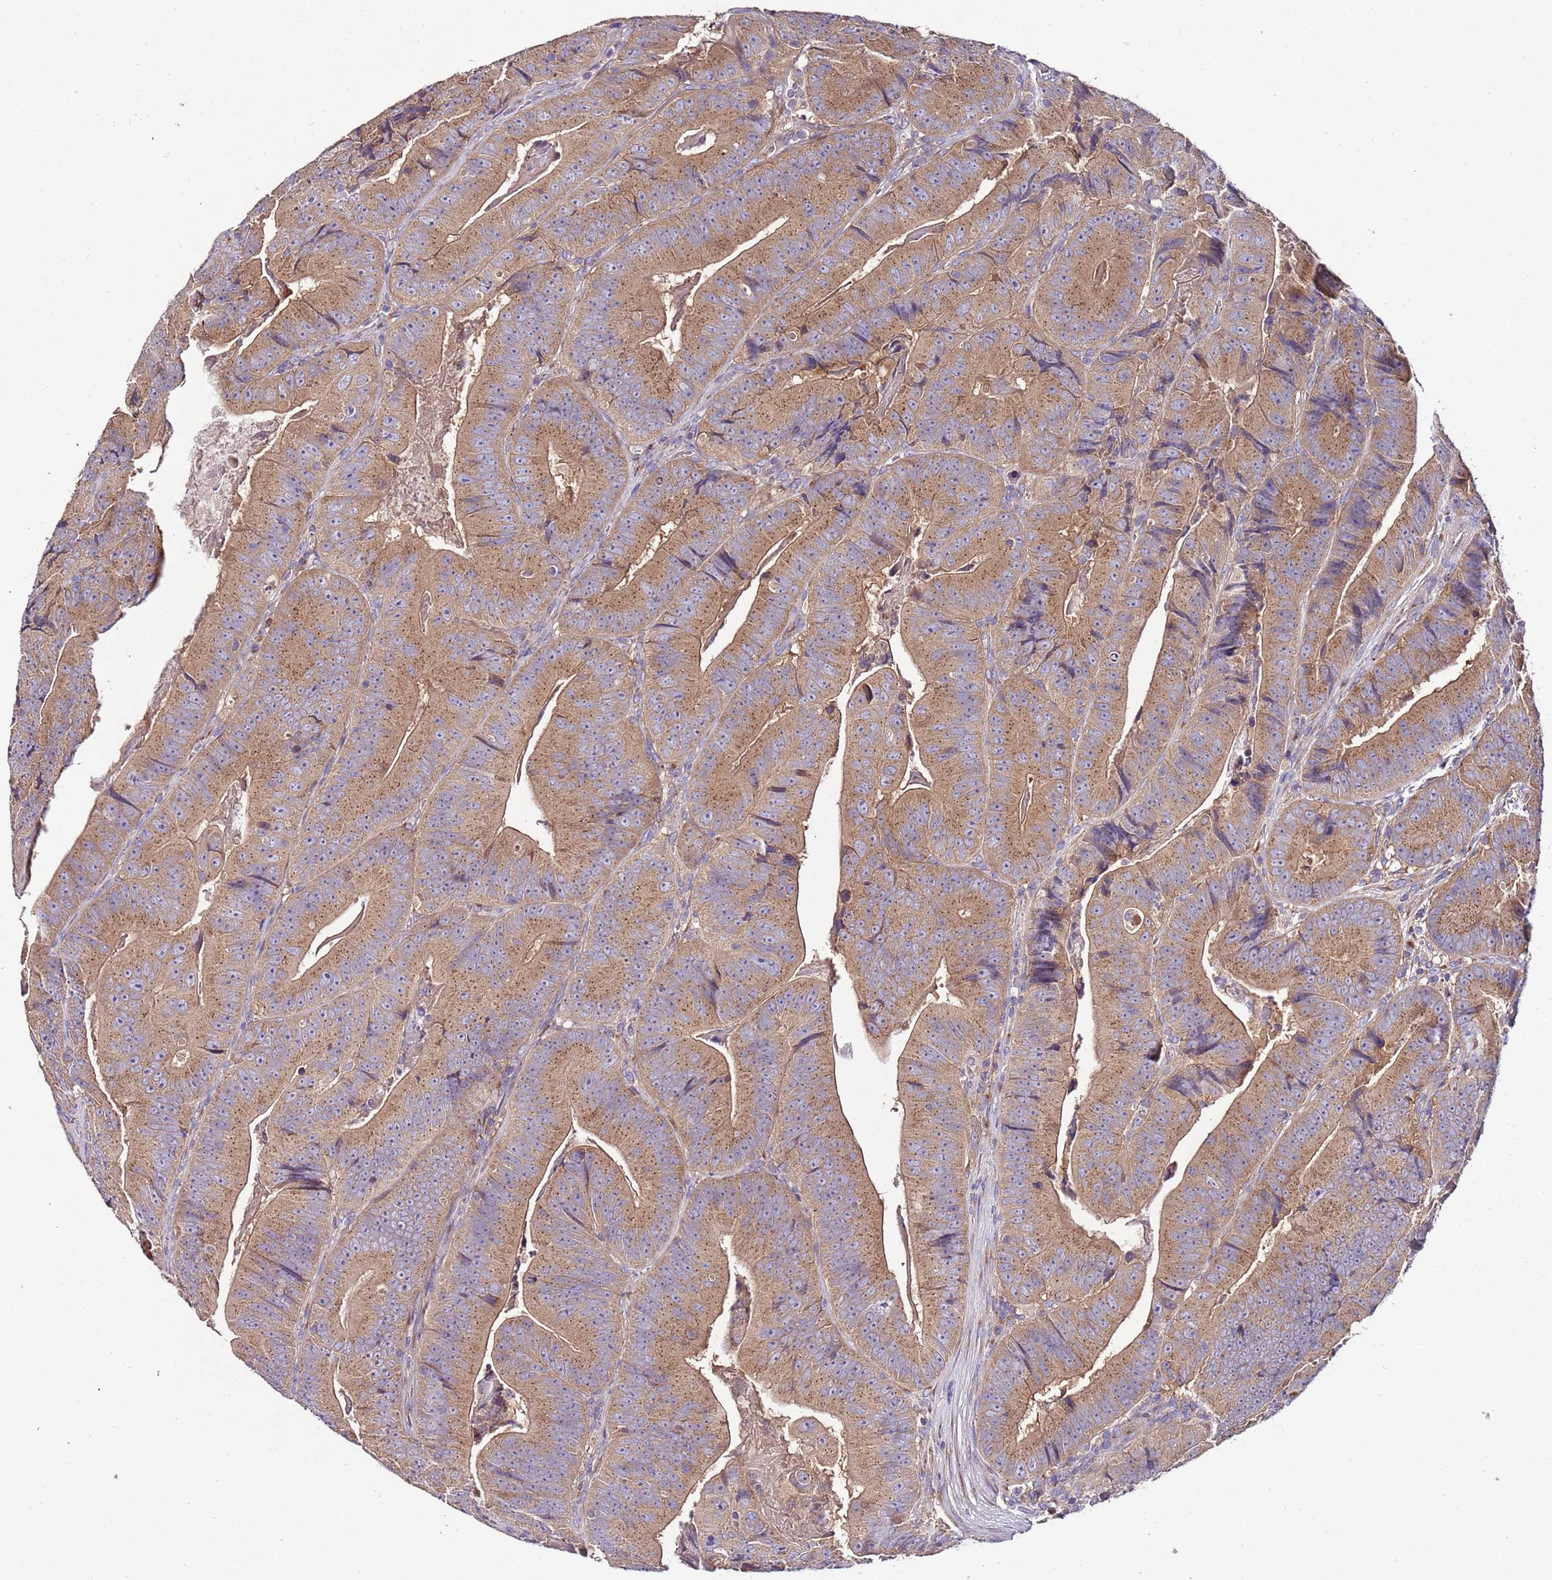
{"staining": {"intensity": "moderate", "quantity": ">75%", "location": "cytoplasmic/membranous"}, "tissue": "colorectal cancer", "cell_type": "Tumor cells", "image_type": "cancer", "snomed": [{"axis": "morphology", "description": "Adenocarcinoma, NOS"}, {"axis": "topography", "description": "Colon"}], "caption": "Colorectal cancer (adenocarcinoma) stained with a brown dye demonstrates moderate cytoplasmic/membranous positive staining in about >75% of tumor cells.", "gene": "FAM20A", "patient": {"sex": "female", "age": 86}}